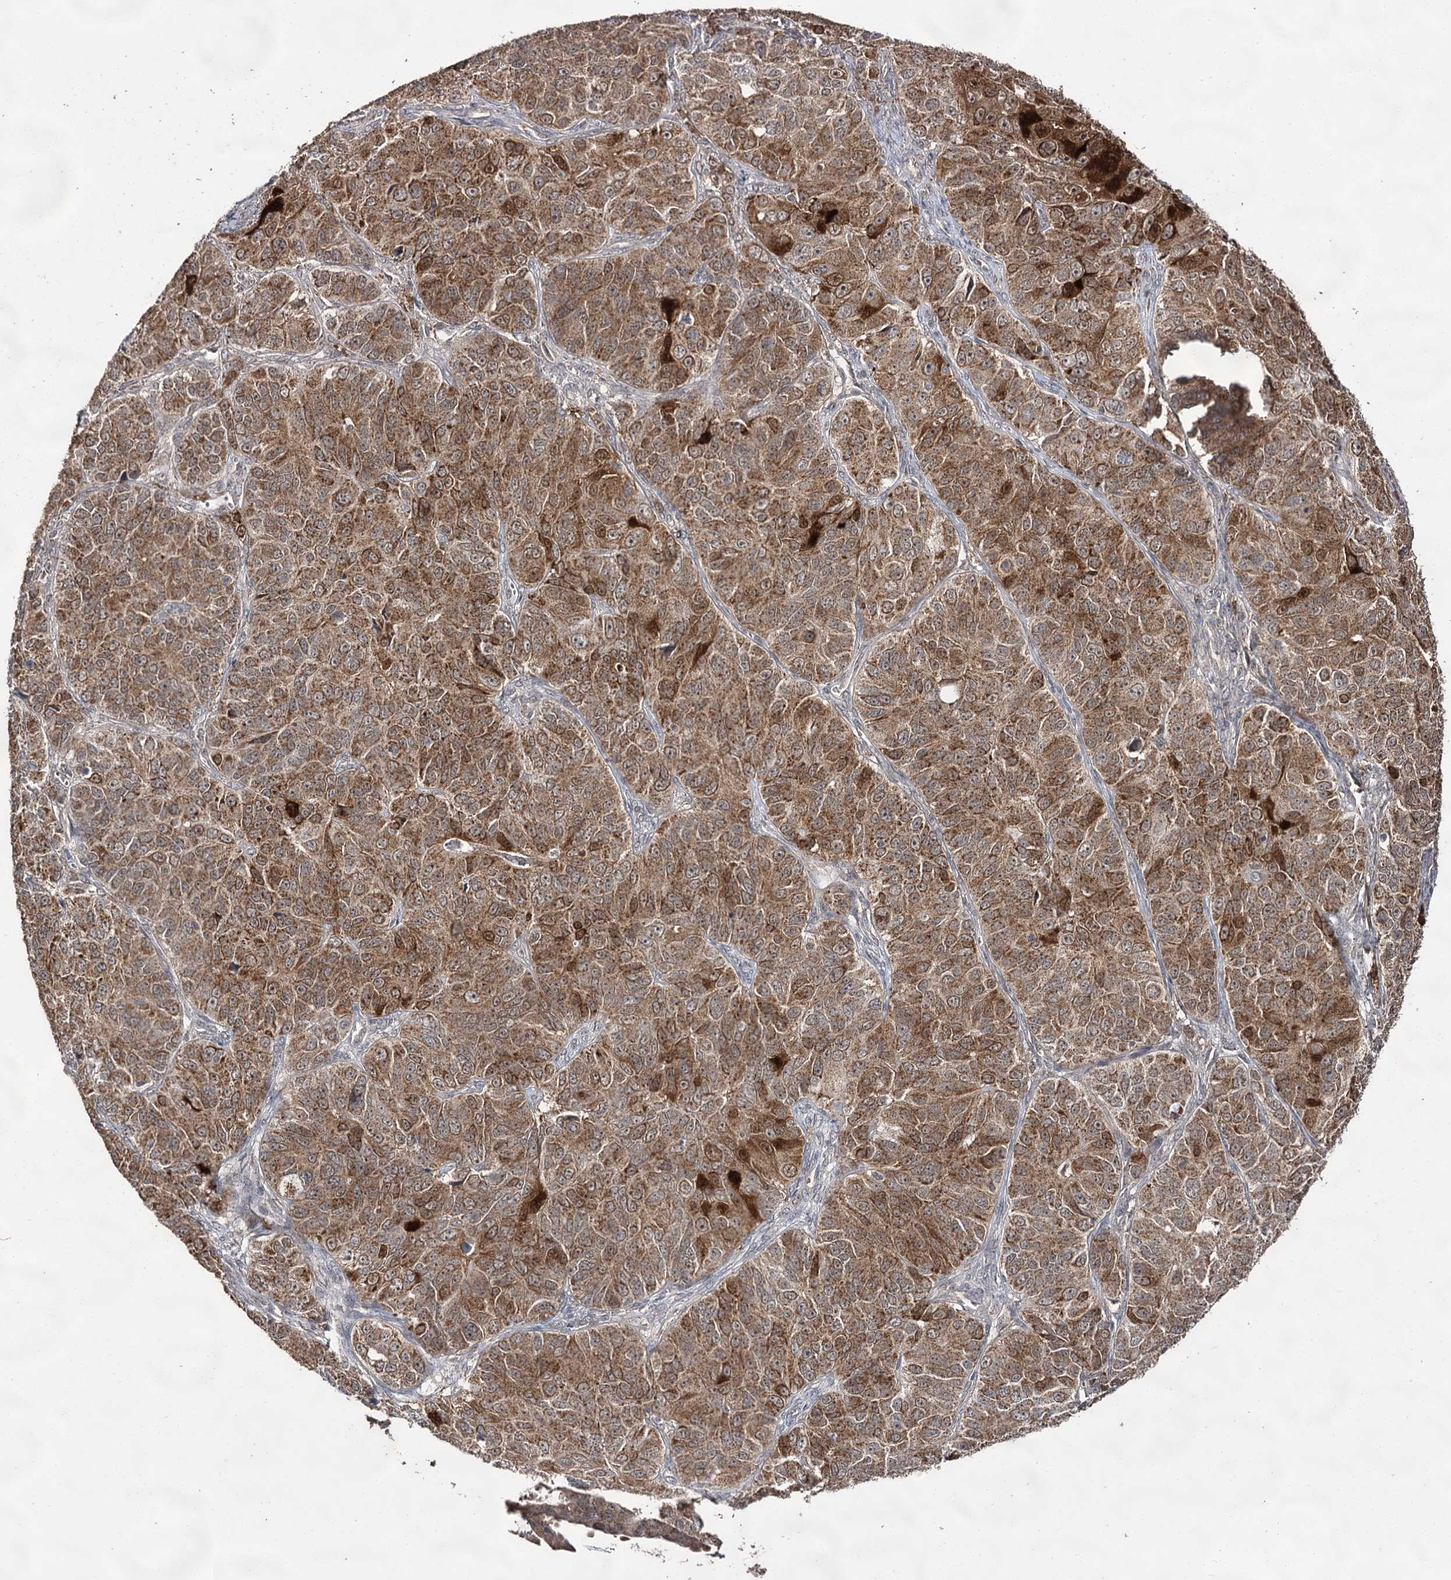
{"staining": {"intensity": "moderate", "quantity": ">75%", "location": "cytoplasmic/membranous"}, "tissue": "ovarian cancer", "cell_type": "Tumor cells", "image_type": "cancer", "snomed": [{"axis": "morphology", "description": "Carcinoma, endometroid"}, {"axis": "topography", "description": "Ovary"}], "caption": "IHC micrograph of neoplastic tissue: ovarian cancer (endometroid carcinoma) stained using immunohistochemistry shows medium levels of moderate protein expression localized specifically in the cytoplasmic/membranous of tumor cells, appearing as a cytoplasmic/membranous brown color.", "gene": "ACTR6", "patient": {"sex": "female", "age": 51}}